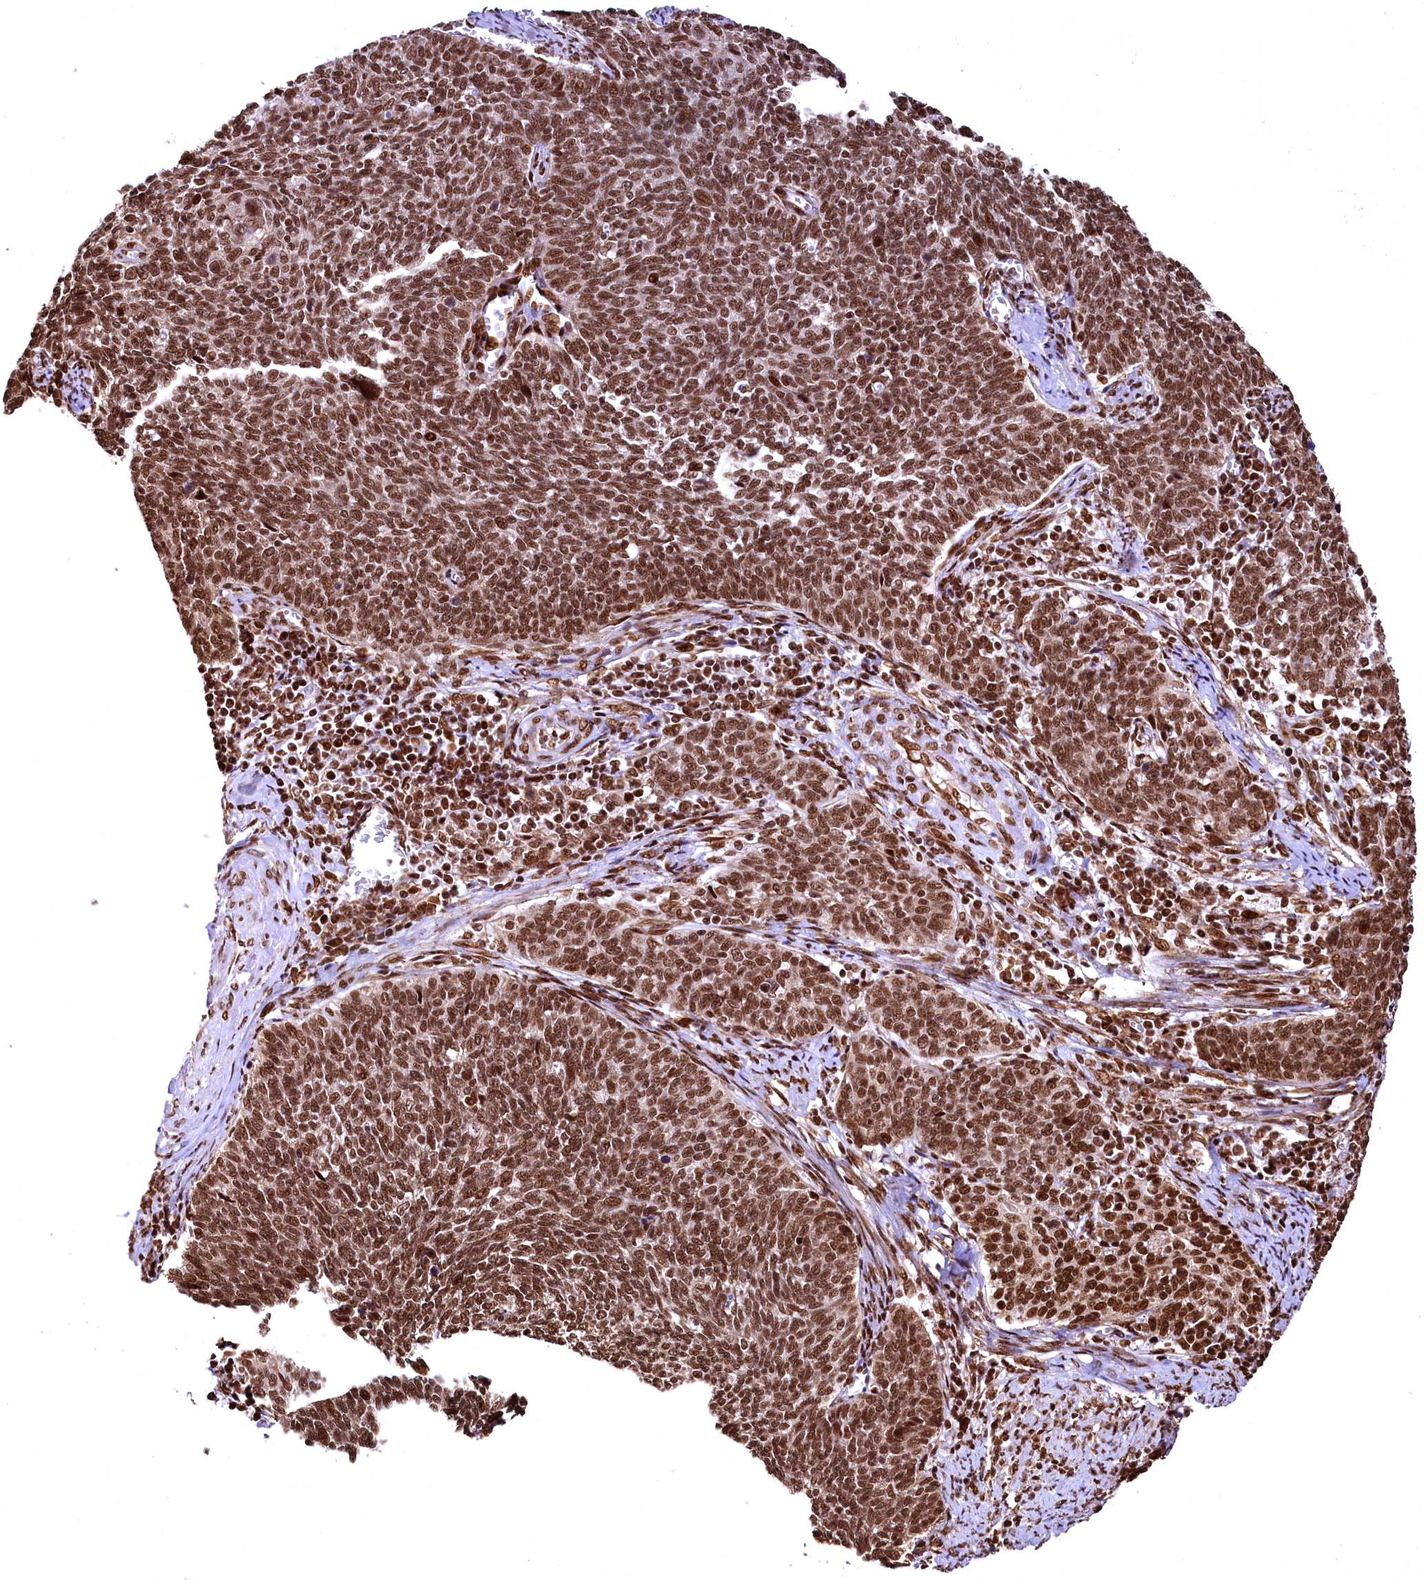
{"staining": {"intensity": "strong", "quantity": ">75%", "location": "nuclear"}, "tissue": "cervical cancer", "cell_type": "Tumor cells", "image_type": "cancer", "snomed": [{"axis": "morphology", "description": "Squamous cell carcinoma, NOS"}, {"axis": "topography", "description": "Cervix"}], "caption": "The micrograph shows a brown stain indicating the presence of a protein in the nuclear of tumor cells in cervical cancer.", "gene": "PDS5B", "patient": {"sex": "female", "age": 39}}